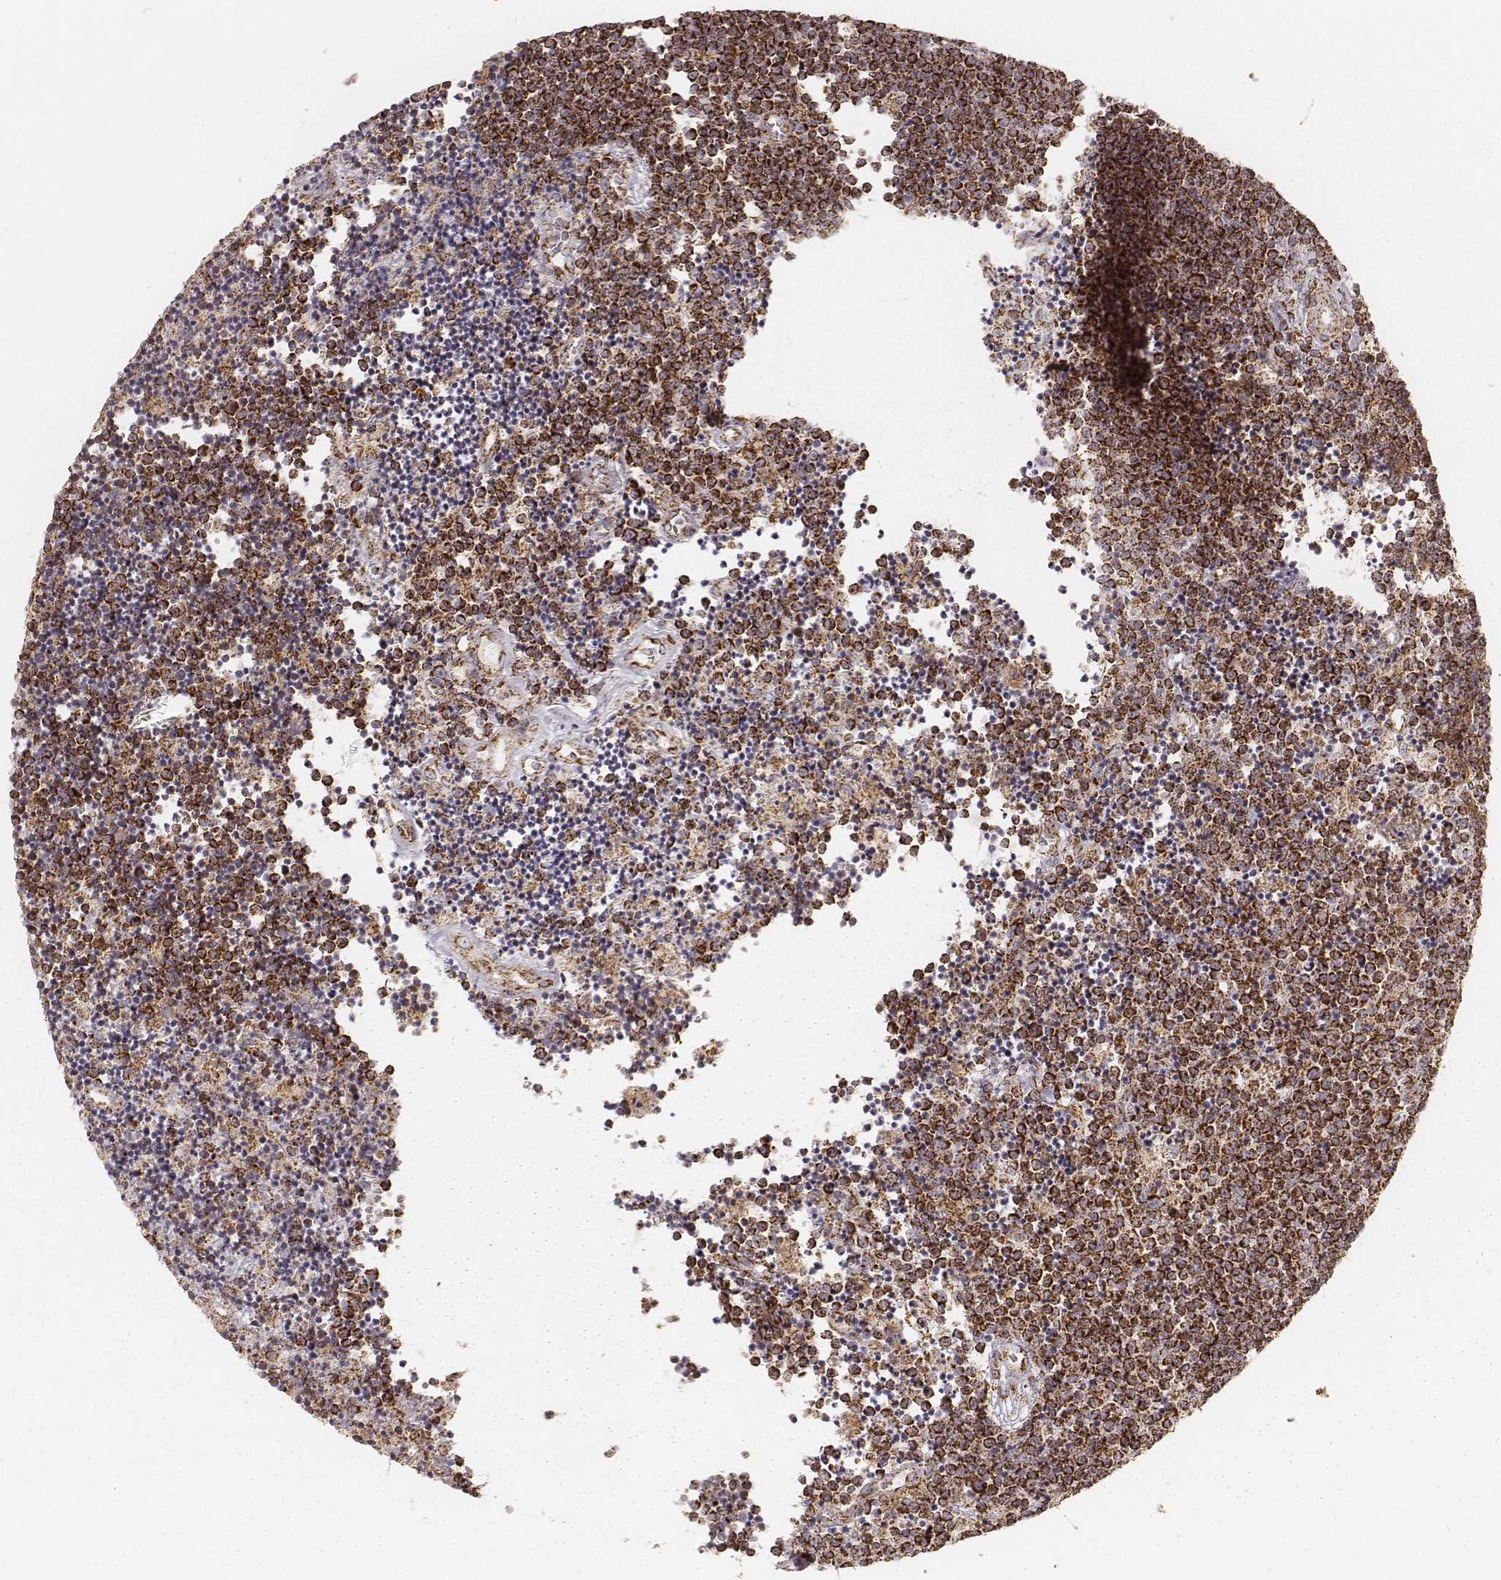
{"staining": {"intensity": "strong", "quantity": ">75%", "location": "cytoplasmic/membranous"}, "tissue": "lymphoma", "cell_type": "Tumor cells", "image_type": "cancer", "snomed": [{"axis": "morphology", "description": "Malignant lymphoma, non-Hodgkin's type, Low grade"}, {"axis": "topography", "description": "Brain"}], "caption": "Protein expression analysis of human malignant lymphoma, non-Hodgkin's type (low-grade) reveals strong cytoplasmic/membranous staining in about >75% of tumor cells.", "gene": "CS", "patient": {"sex": "female", "age": 66}}